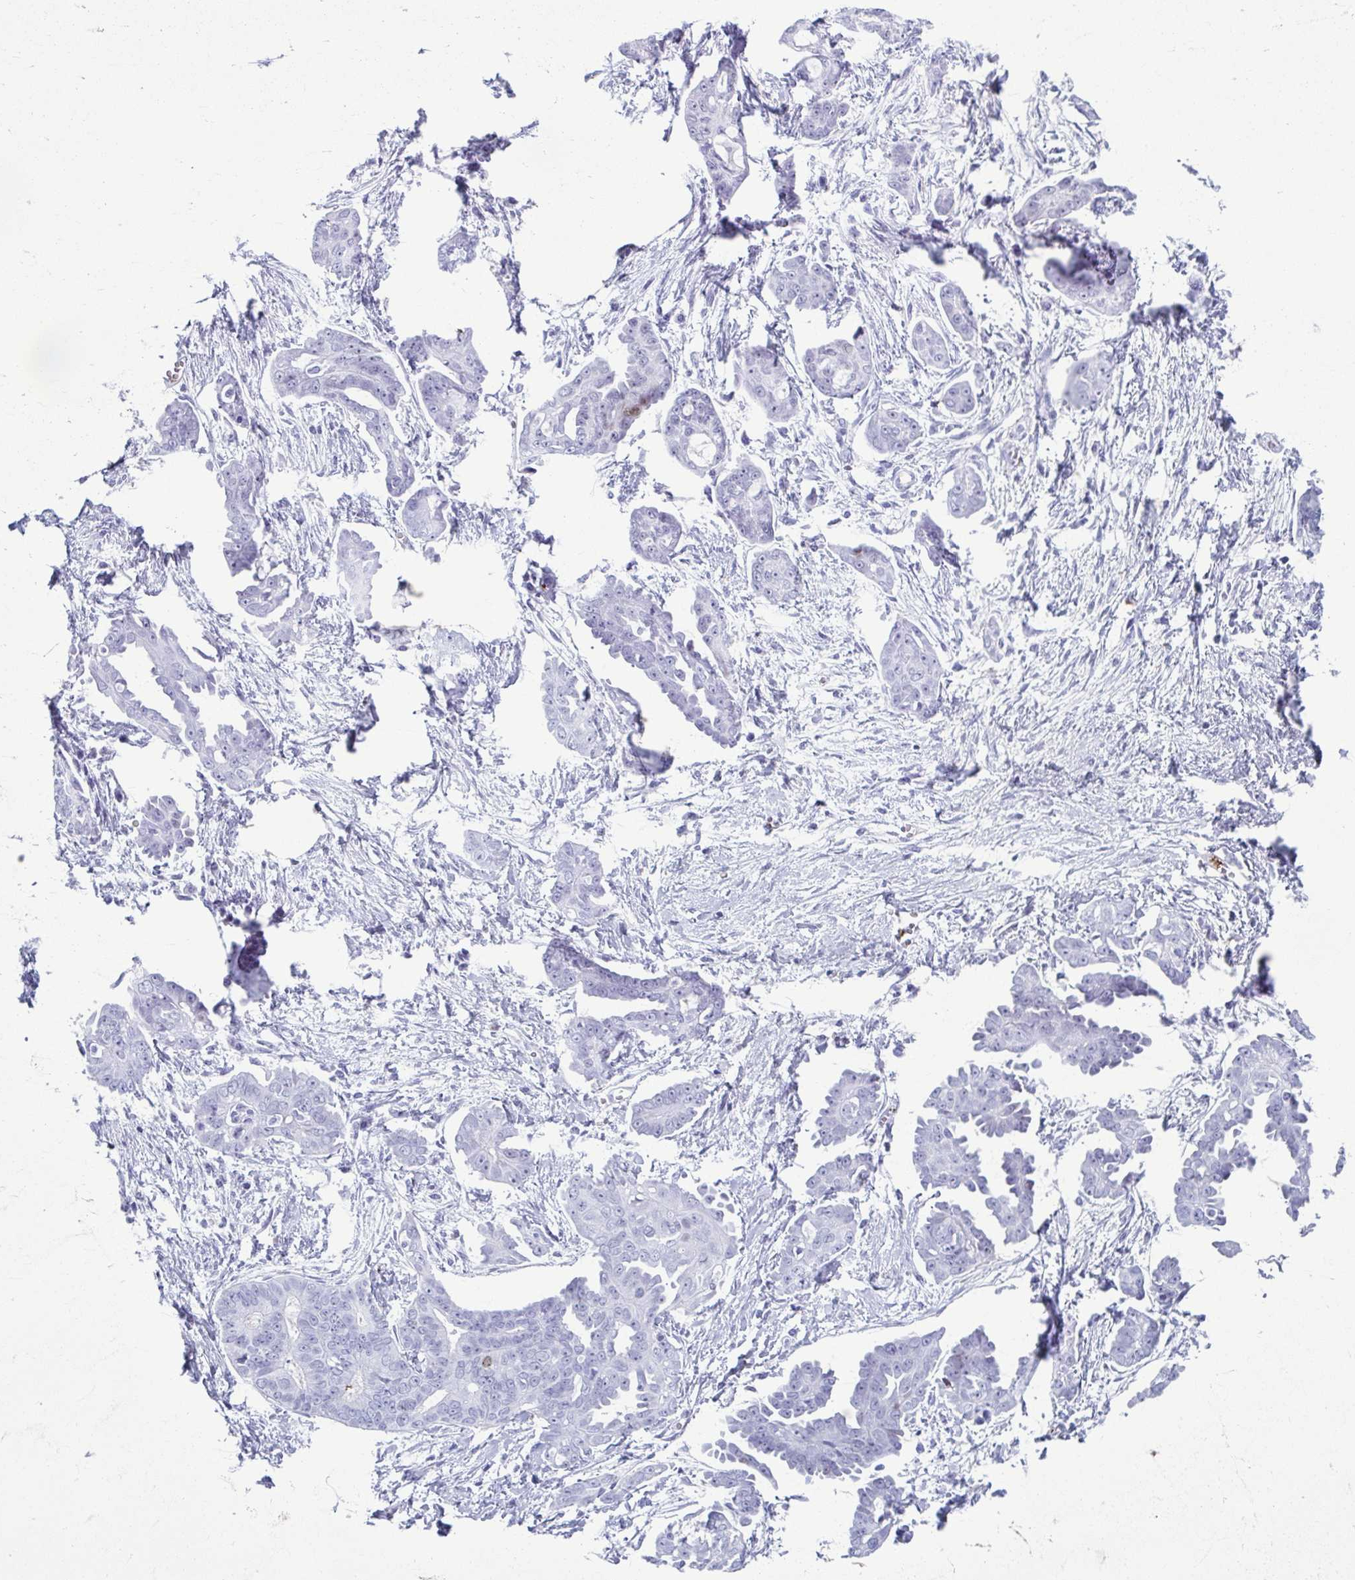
{"staining": {"intensity": "negative", "quantity": "none", "location": "none"}, "tissue": "ovarian cancer", "cell_type": "Tumor cells", "image_type": "cancer", "snomed": [{"axis": "morphology", "description": "Cystadenocarcinoma, serous, NOS"}, {"axis": "topography", "description": "Ovary"}], "caption": "Protein analysis of ovarian serous cystadenocarcinoma exhibits no significant expression in tumor cells.", "gene": "TCEAL3", "patient": {"sex": "female", "age": 71}}